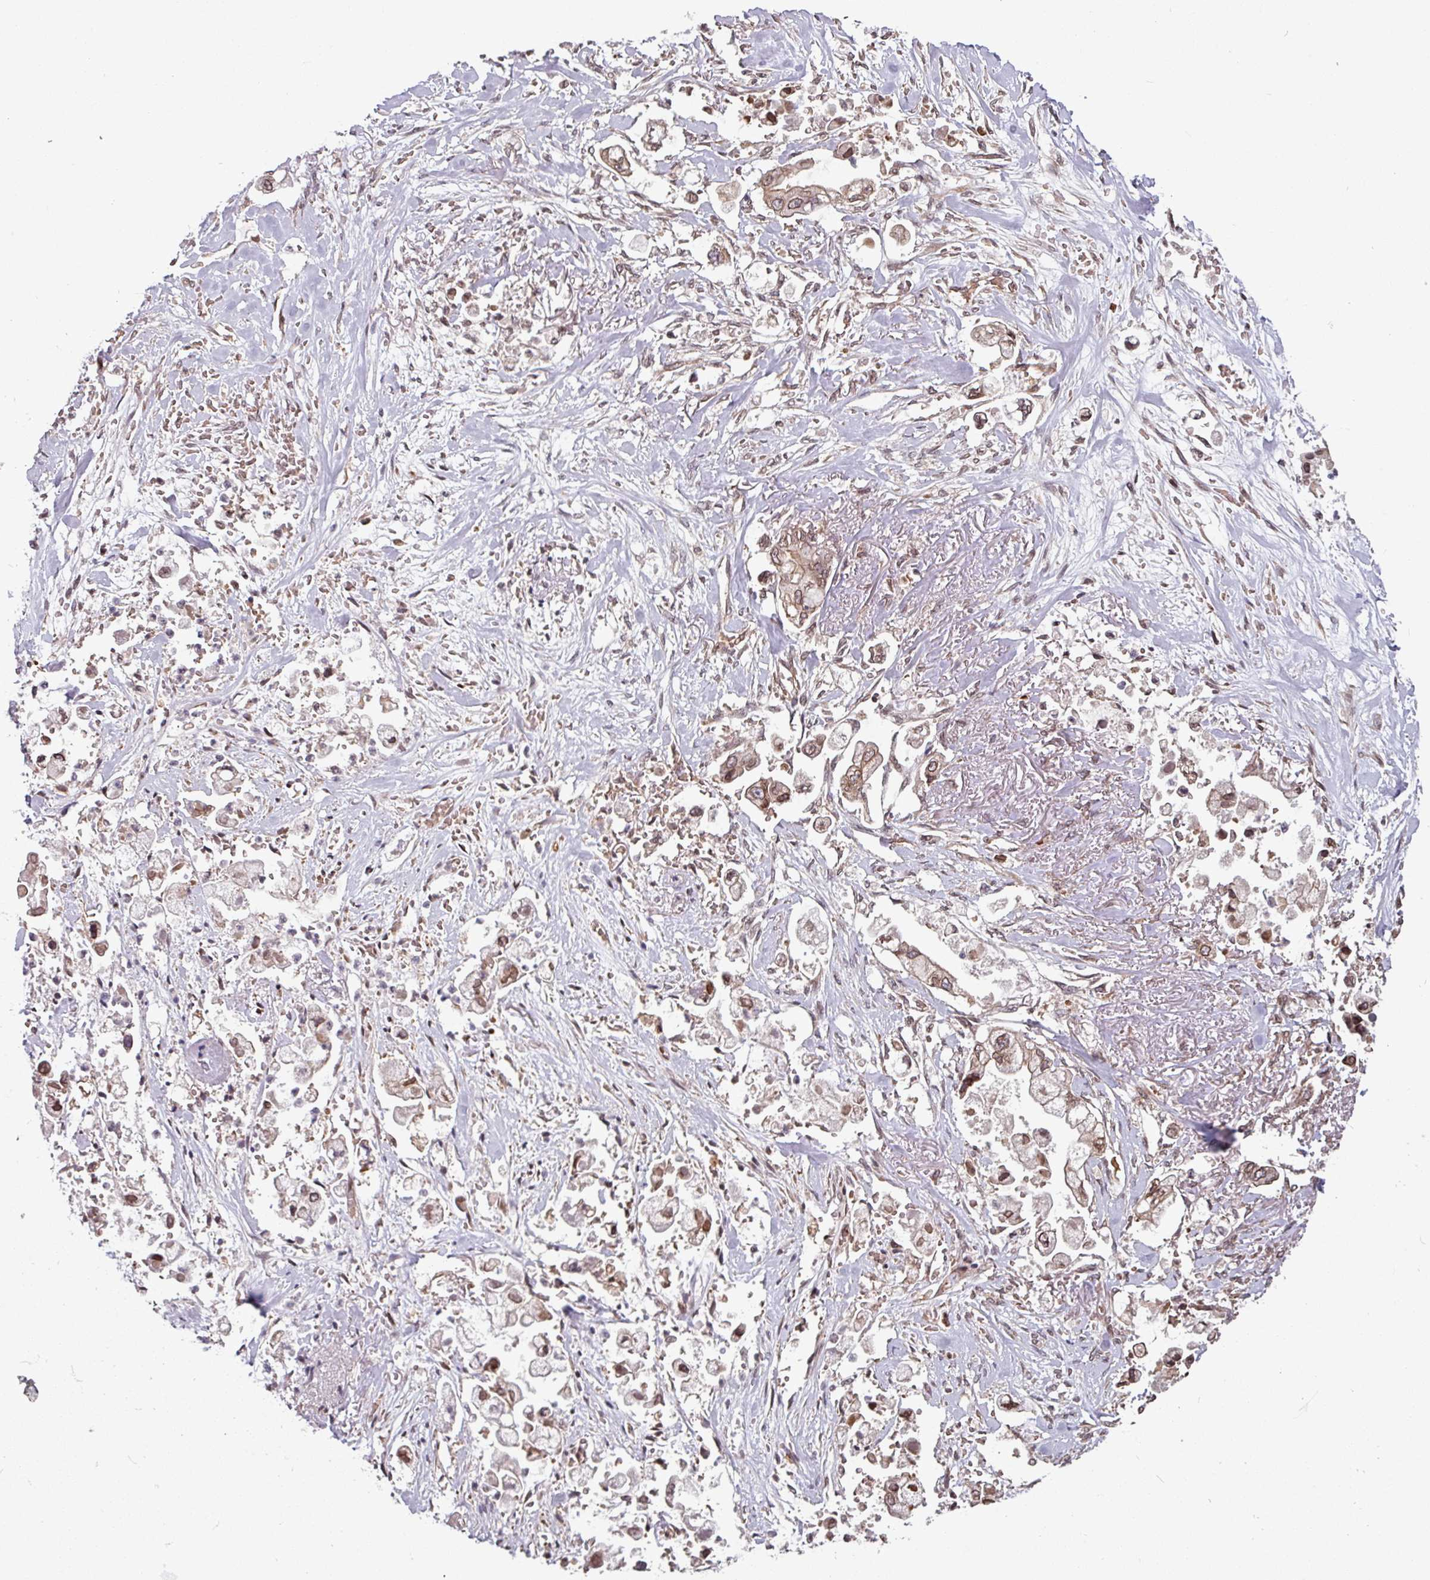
{"staining": {"intensity": "moderate", "quantity": ">75%", "location": "cytoplasmic/membranous,nuclear"}, "tissue": "stomach cancer", "cell_type": "Tumor cells", "image_type": "cancer", "snomed": [{"axis": "morphology", "description": "Adenocarcinoma, NOS"}, {"axis": "topography", "description": "Stomach"}], "caption": "Immunohistochemical staining of human stomach adenocarcinoma exhibits medium levels of moderate cytoplasmic/membranous and nuclear expression in approximately >75% of tumor cells. The protein is shown in brown color, while the nuclei are stained blue.", "gene": "RBM4B", "patient": {"sex": "male", "age": 62}}